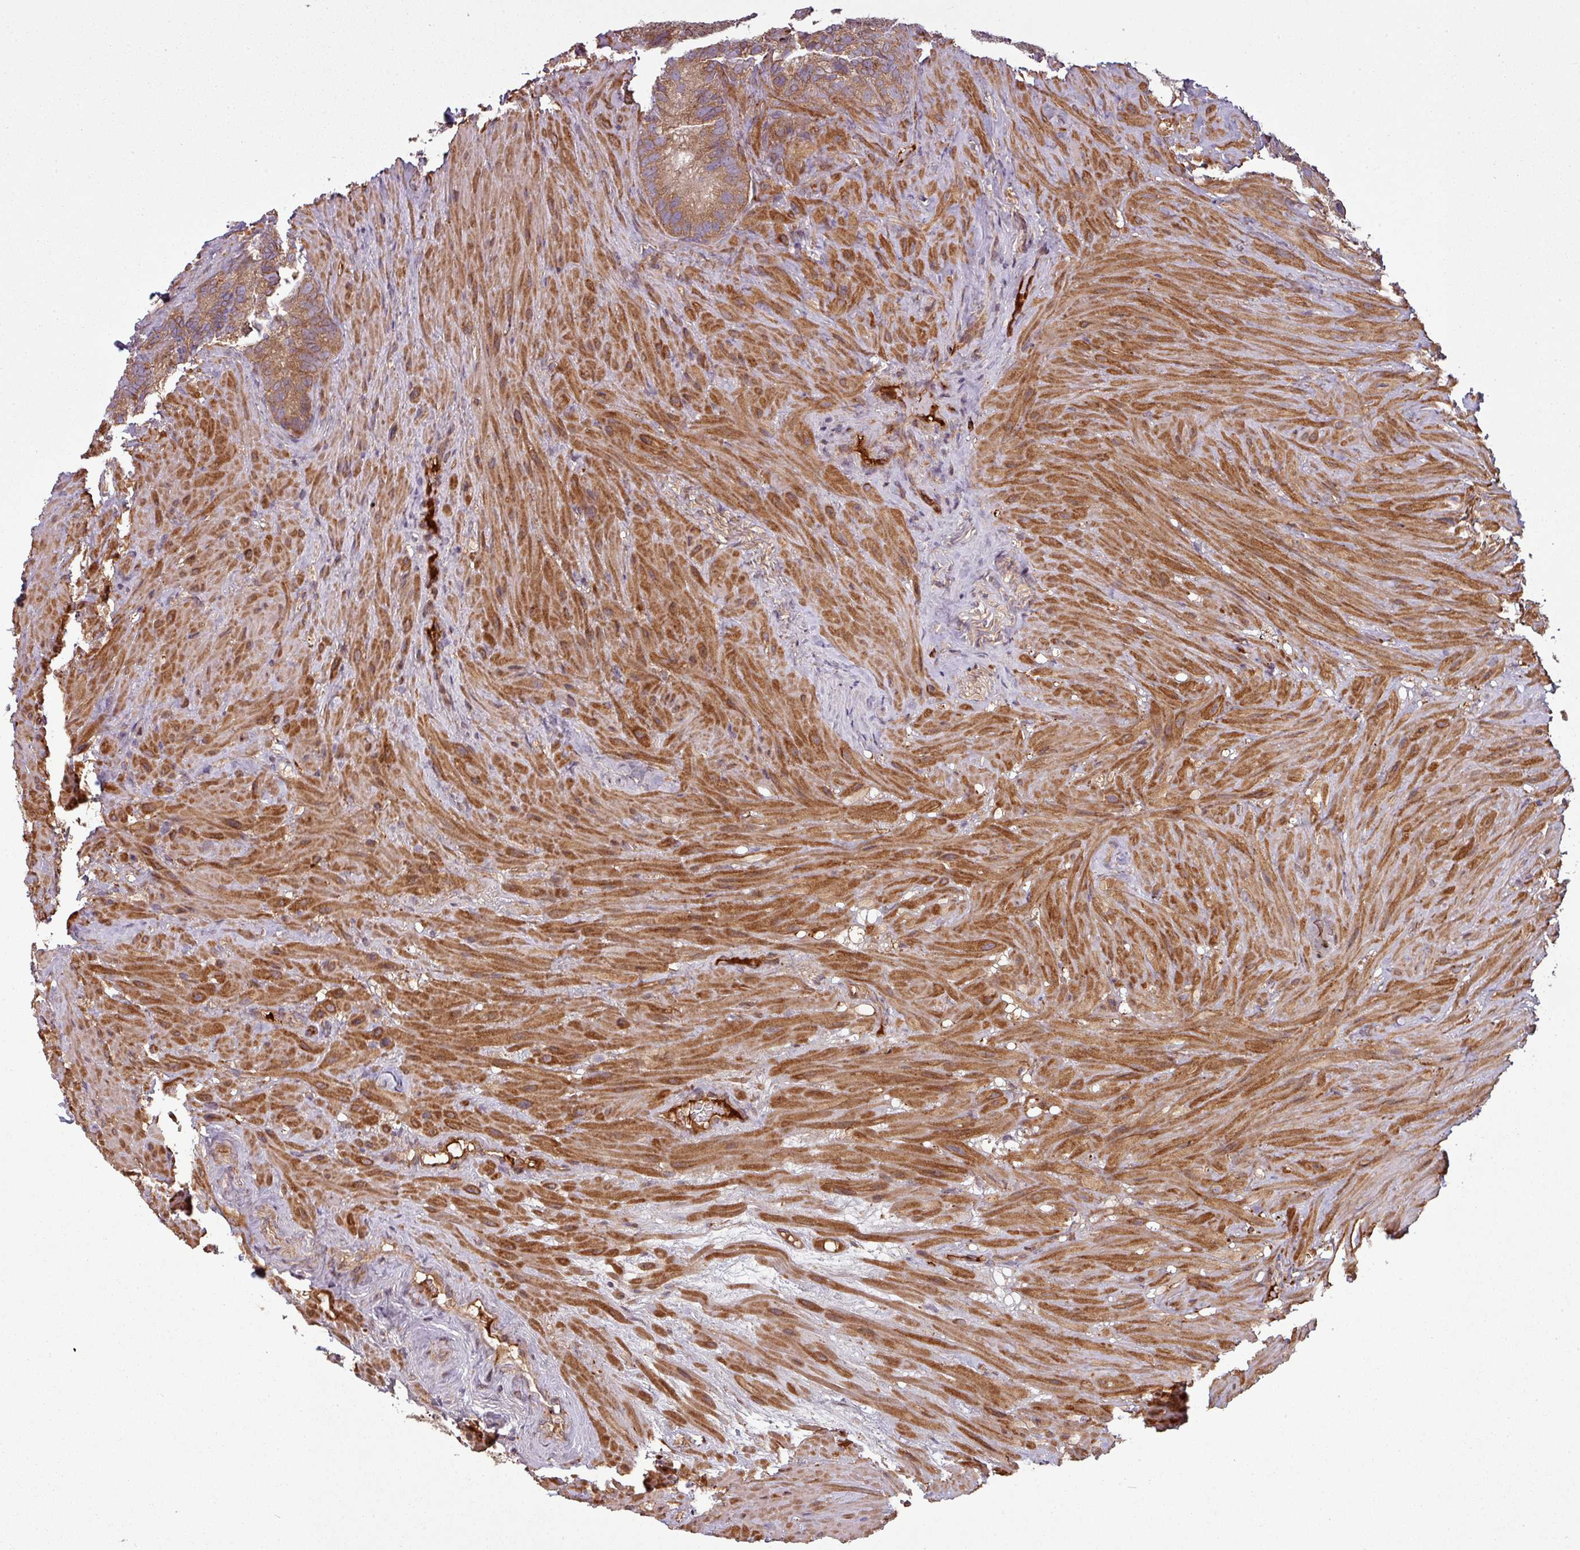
{"staining": {"intensity": "moderate", "quantity": ">75%", "location": "cytoplasmic/membranous"}, "tissue": "seminal vesicle", "cell_type": "Glandular cells", "image_type": "normal", "snomed": [{"axis": "morphology", "description": "Normal tissue, NOS"}, {"axis": "topography", "description": "Seminal veicle"}], "caption": "Protein analysis of unremarkable seminal vesicle exhibits moderate cytoplasmic/membranous staining in about >75% of glandular cells.", "gene": "SNRNP25", "patient": {"sex": "male", "age": 62}}